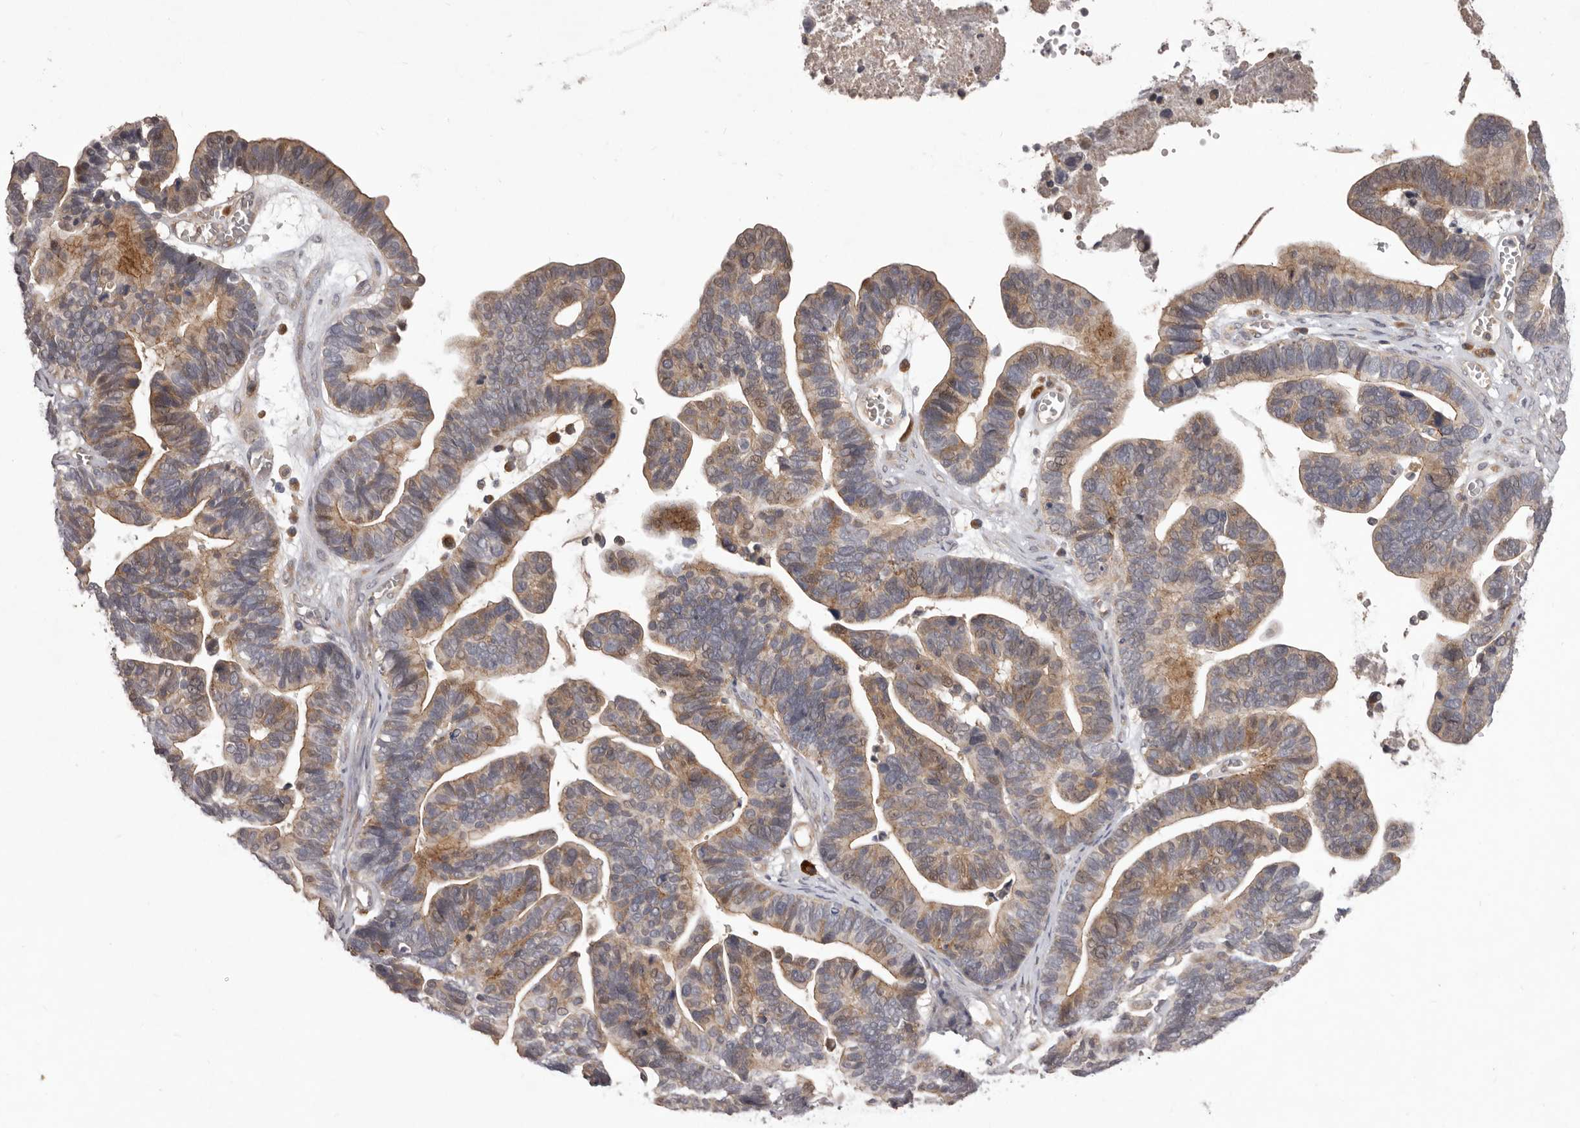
{"staining": {"intensity": "weak", "quantity": ">75%", "location": "cytoplasmic/membranous"}, "tissue": "ovarian cancer", "cell_type": "Tumor cells", "image_type": "cancer", "snomed": [{"axis": "morphology", "description": "Cystadenocarcinoma, serous, NOS"}, {"axis": "topography", "description": "Ovary"}], "caption": "Human ovarian cancer stained with a protein marker reveals weak staining in tumor cells.", "gene": "HBS1L", "patient": {"sex": "female", "age": 56}}